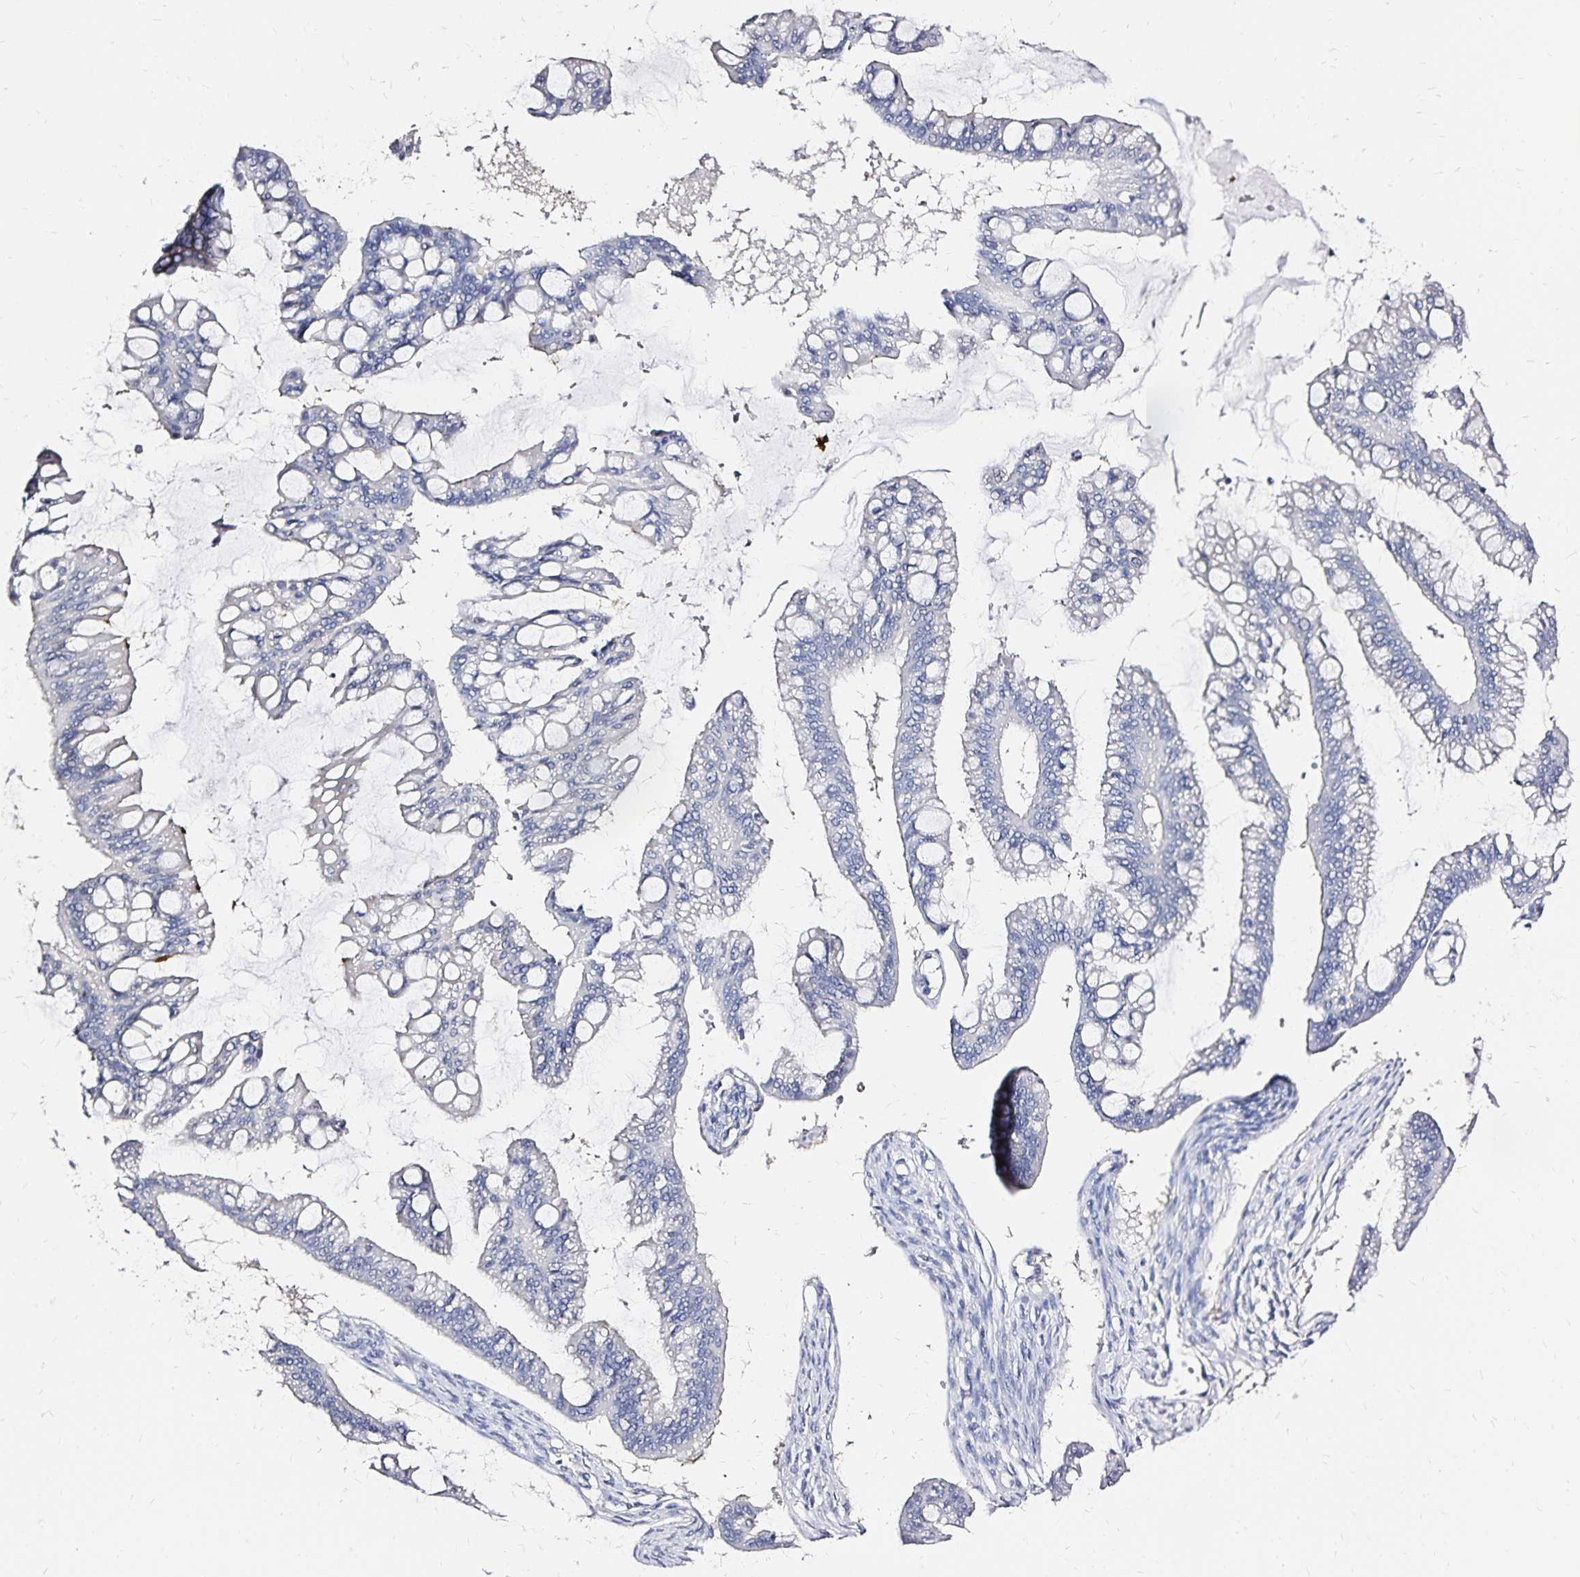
{"staining": {"intensity": "negative", "quantity": "none", "location": "none"}, "tissue": "ovarian cancer", "cell_type": "Tumor cells", "image_type": "cancer", "snomed": [{"axis": "morphology", "description": "Cystadenocarcinoma, mucinous, NOS"}, {"axis": "topography", "description": "Ovary"}], "caption": "Mucinous cystadenocarcinoma (ovarian) was stained to show a protein in brown. There is no significant staining in tumor cells.", "gene": "SLC5A1", "patient": {"sex": "female", "age": 73}}